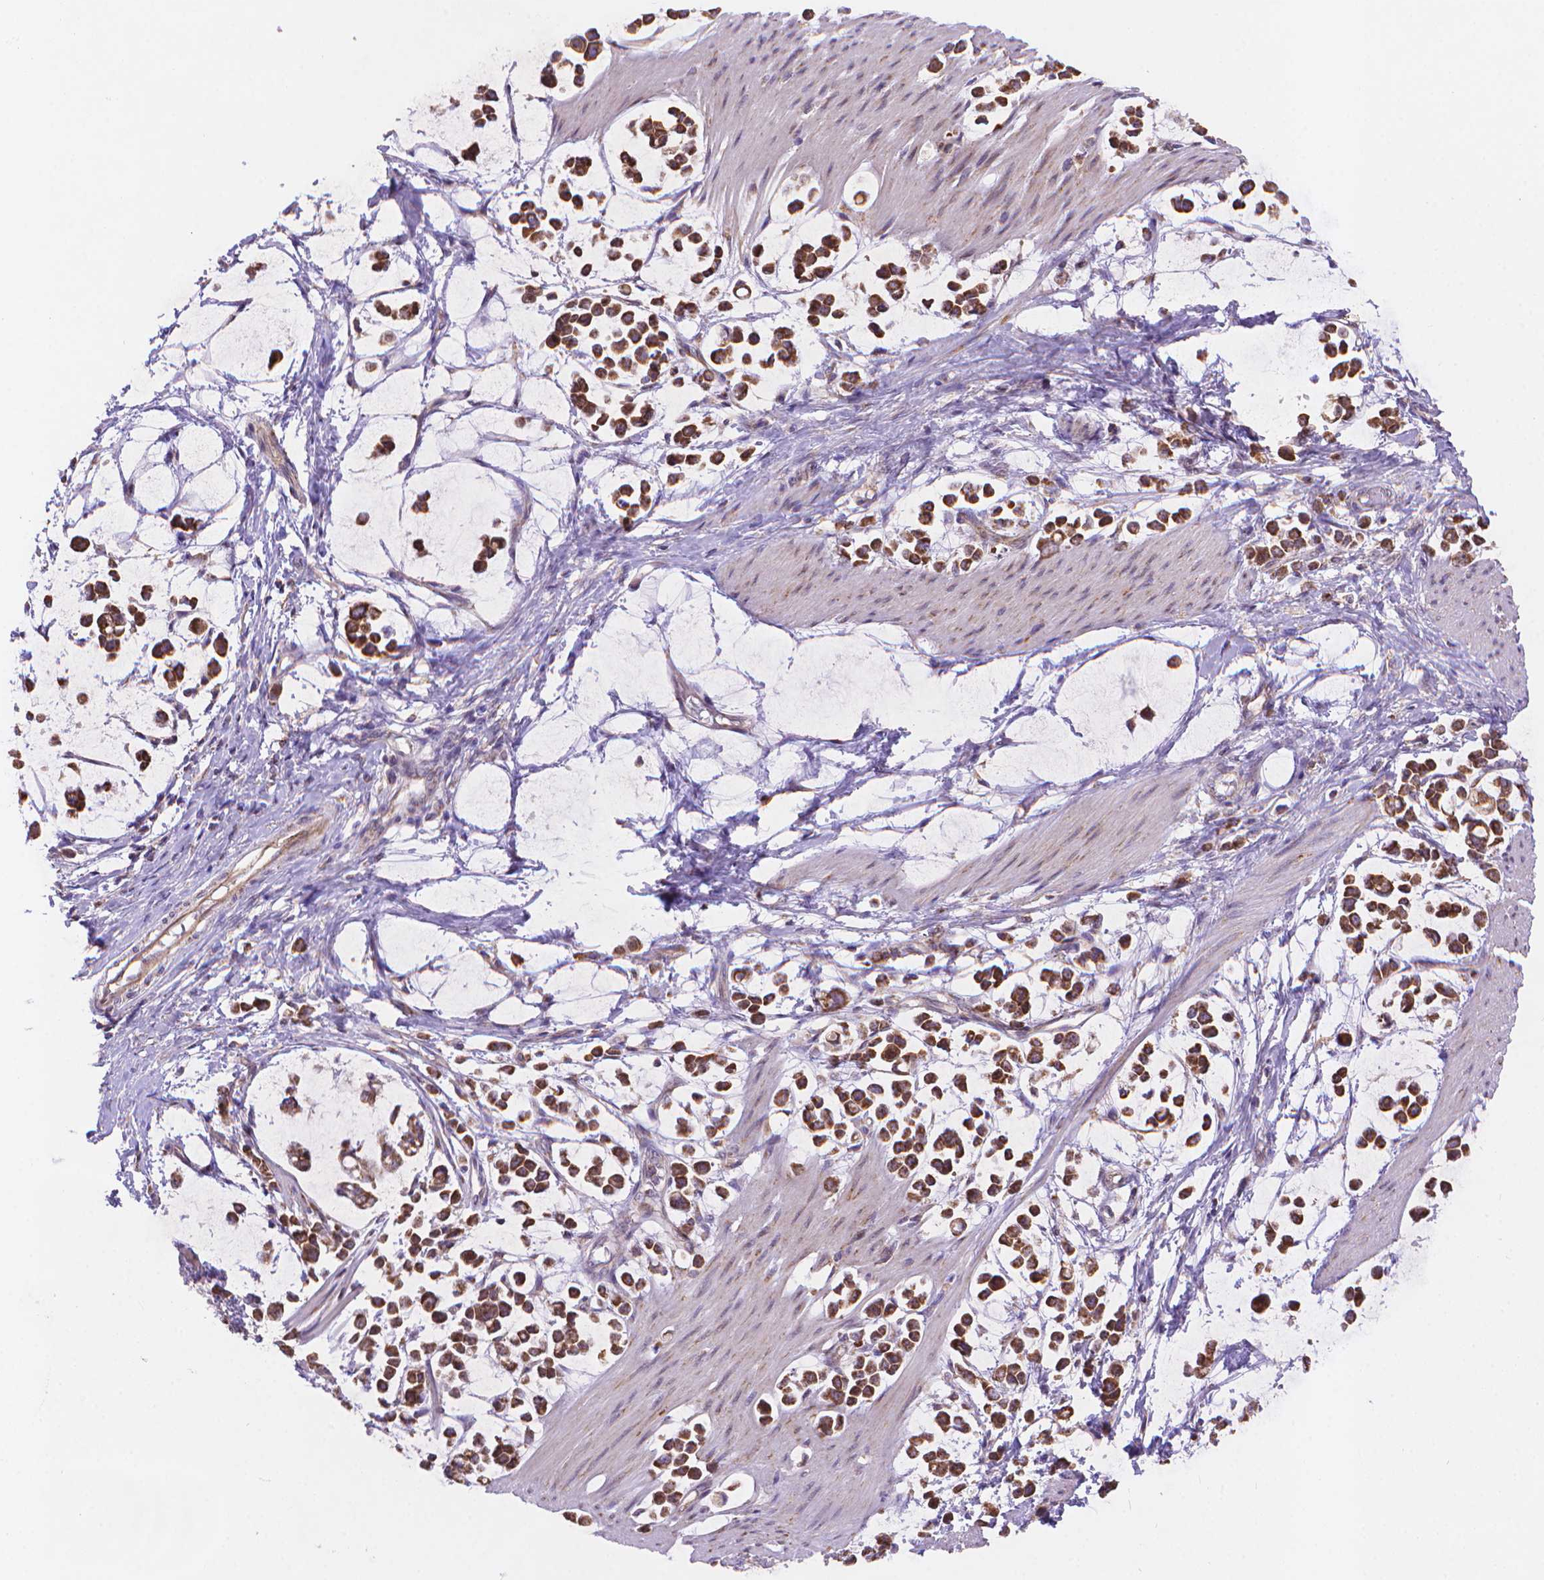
{"staining": {"intensity": "moderate", "quantity": ">75%", "location": "cytoplasmic/membranous"}, "tissue": "stomach cancer", "cell_type": "Tumor cells", "image_type": "cancer", "snomed": [{"axis": "morphology", "description": "Adenocarcinoma, NOS"}, {"axis": "topography", "description": "Stomach"}], "caption": "Stomach adenocarcinoma tissue reveals moderate cytoplasmic/membranous staining in about >75% of tumor cells, visualized by immunohistochemistry.", "gene": "CYYR1", "patient": {"sex": "male", "age": 82}}